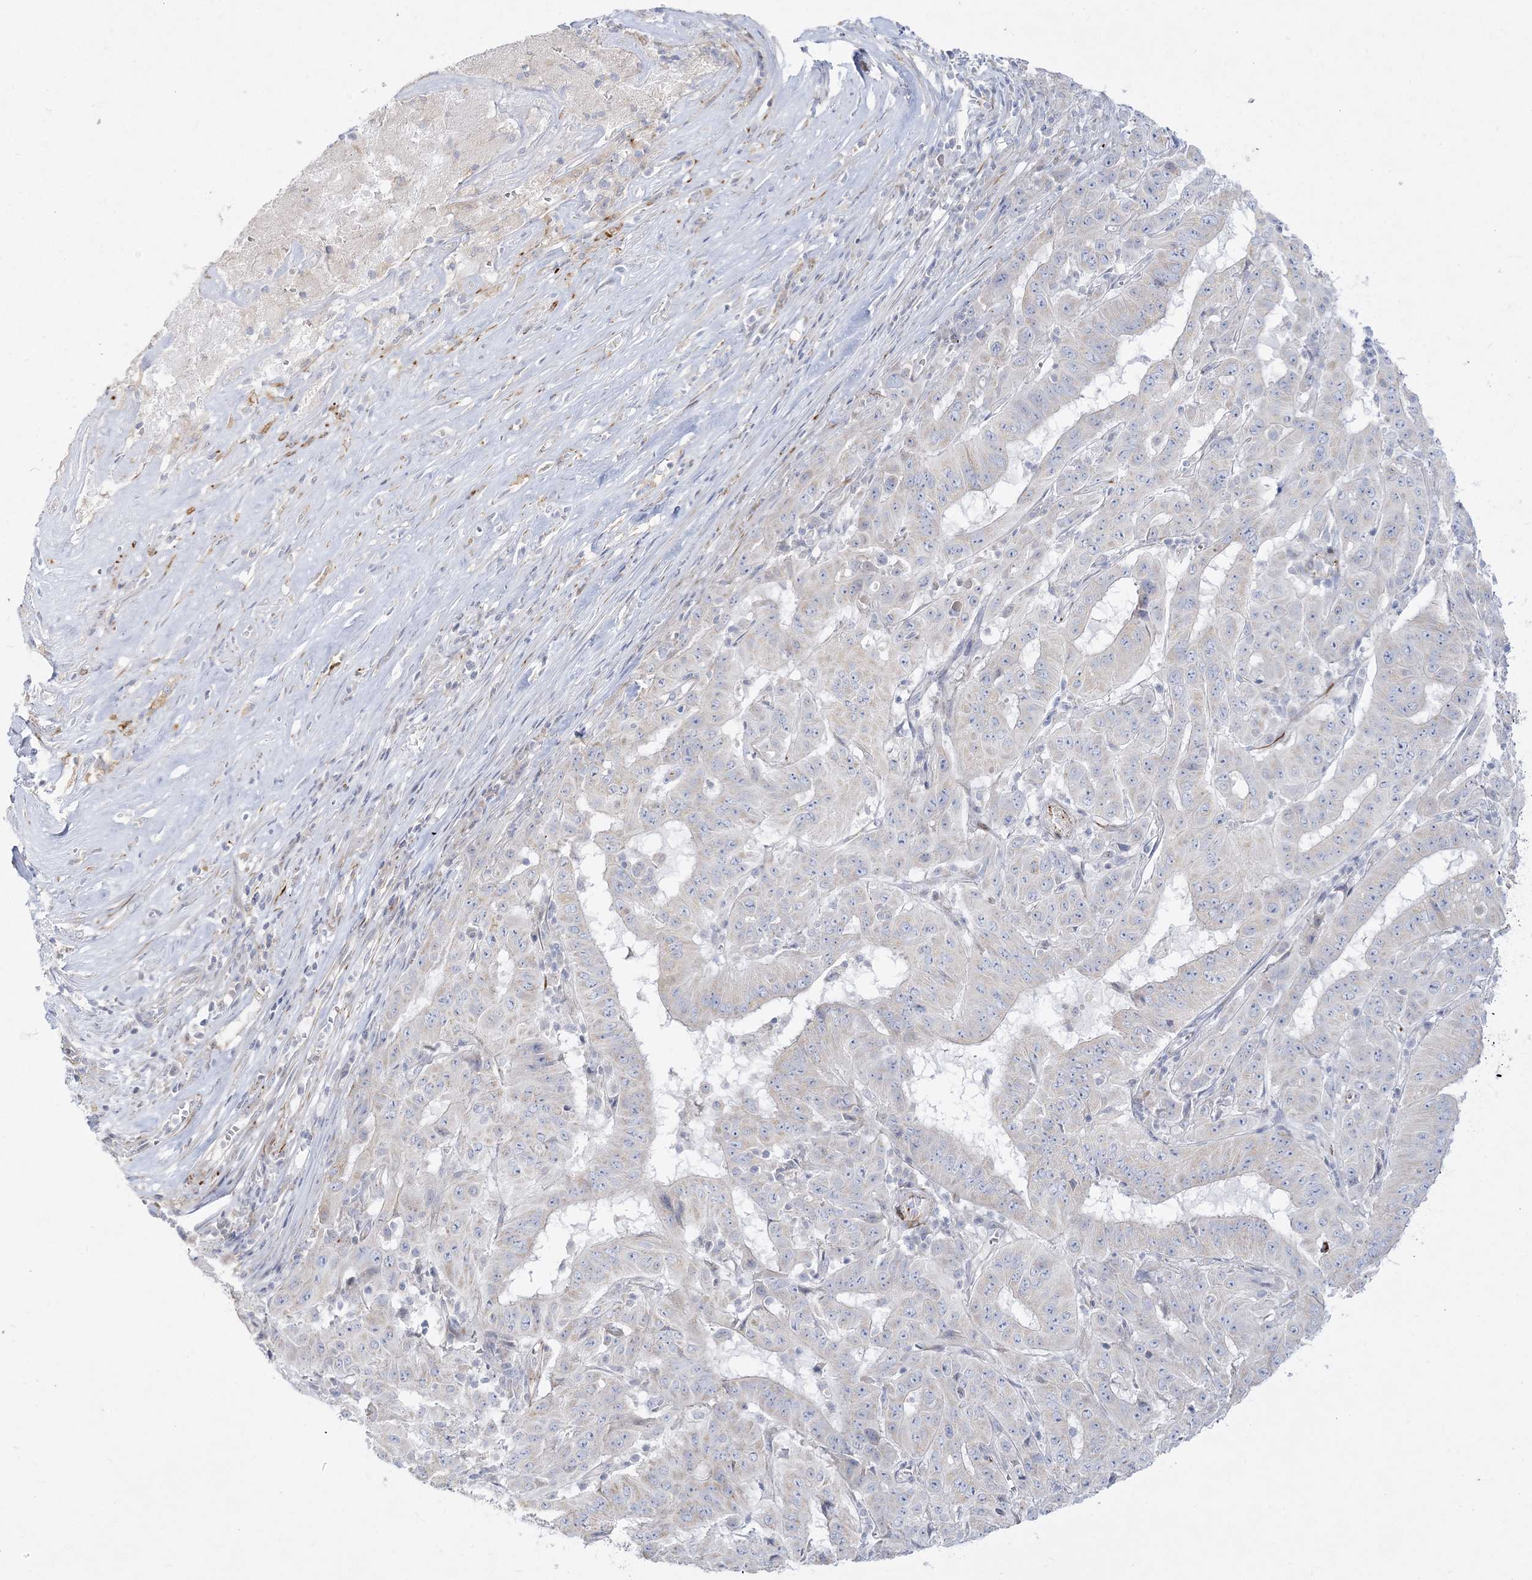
{"staining": {"intensity": "negative", "quantity": "none", "location": "none"}, "tissue": "pancreatic cancer", "cell_type": "Tumor cells", "image_type": "cancer", "snomed": [{"axis": "morphology", "description": "Adenocarcinoma, NOS"}, {"axis": "topography", "description": "Pancreas"}], "caption": "DAB (3,3'-diaminobenzidine) immunohistochemical staining of pancreatic adenocarcinoma demonstrates no significant positivity in tumor cells.", "gene": "GPAT2", "patient": {"sex": "male", "age": 63}}